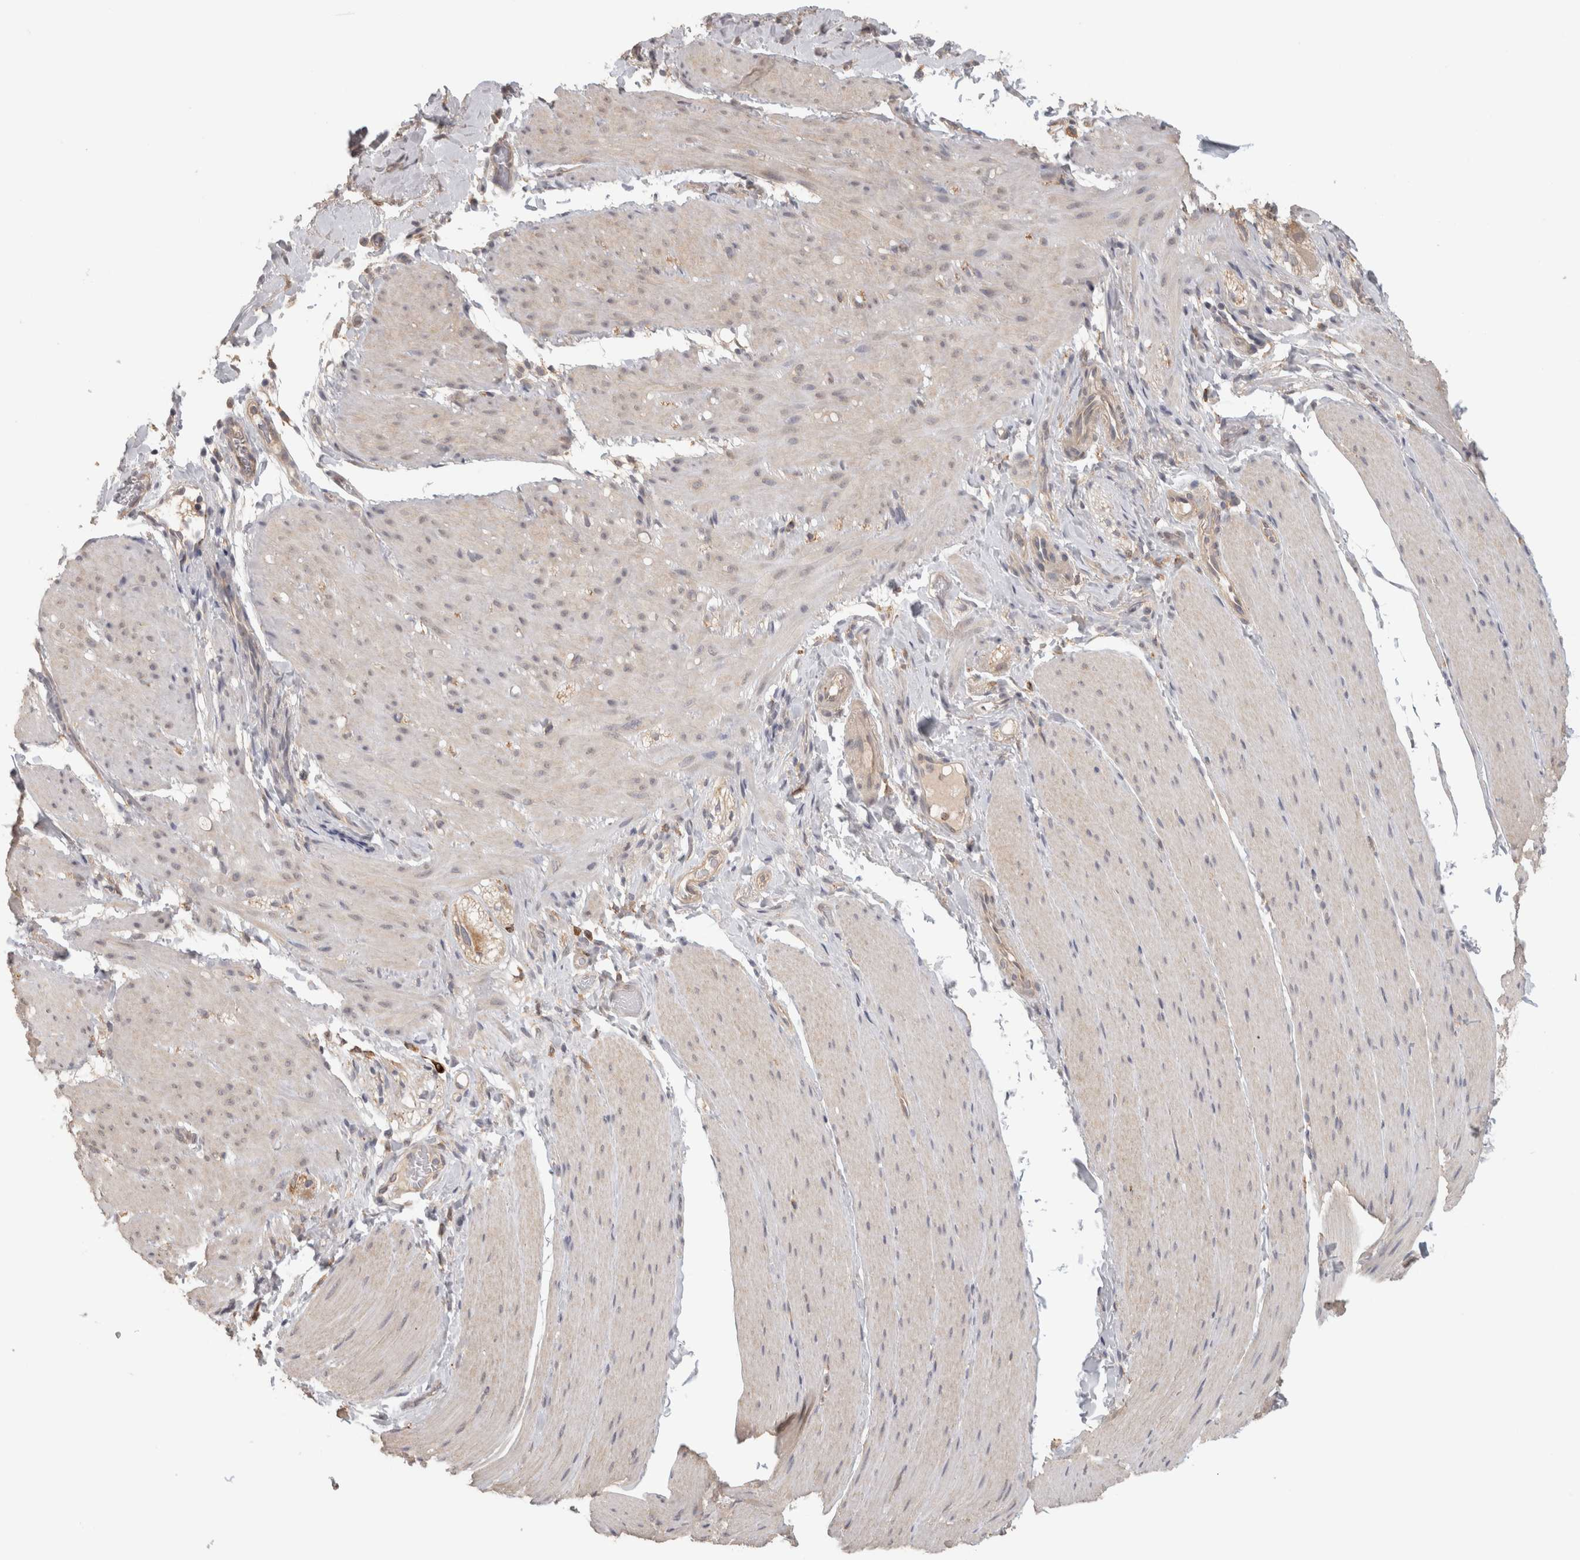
{"staining": {"intensity": "negative", "quantity": "none", "location": "none"}, "tissue": "smooth muscle", "cell_type": "Smooth muscle cells", "image_type": "normal", "snomed": [{"axis": "morphology", "description": "Normal tissue, NOS"}, {"axis": "topography", "description": "Smooth muscle"}, {"axis": "topography", "description": "Small intestine"}], "caption": "An immunohistochemistry histopathology image of unremarkable smooth muscle is shown. There is no staining in smooth muscle cells of smooth muscle.", "gene": "HAVCR2", "patient": {"sex": "female", "age": 84}}